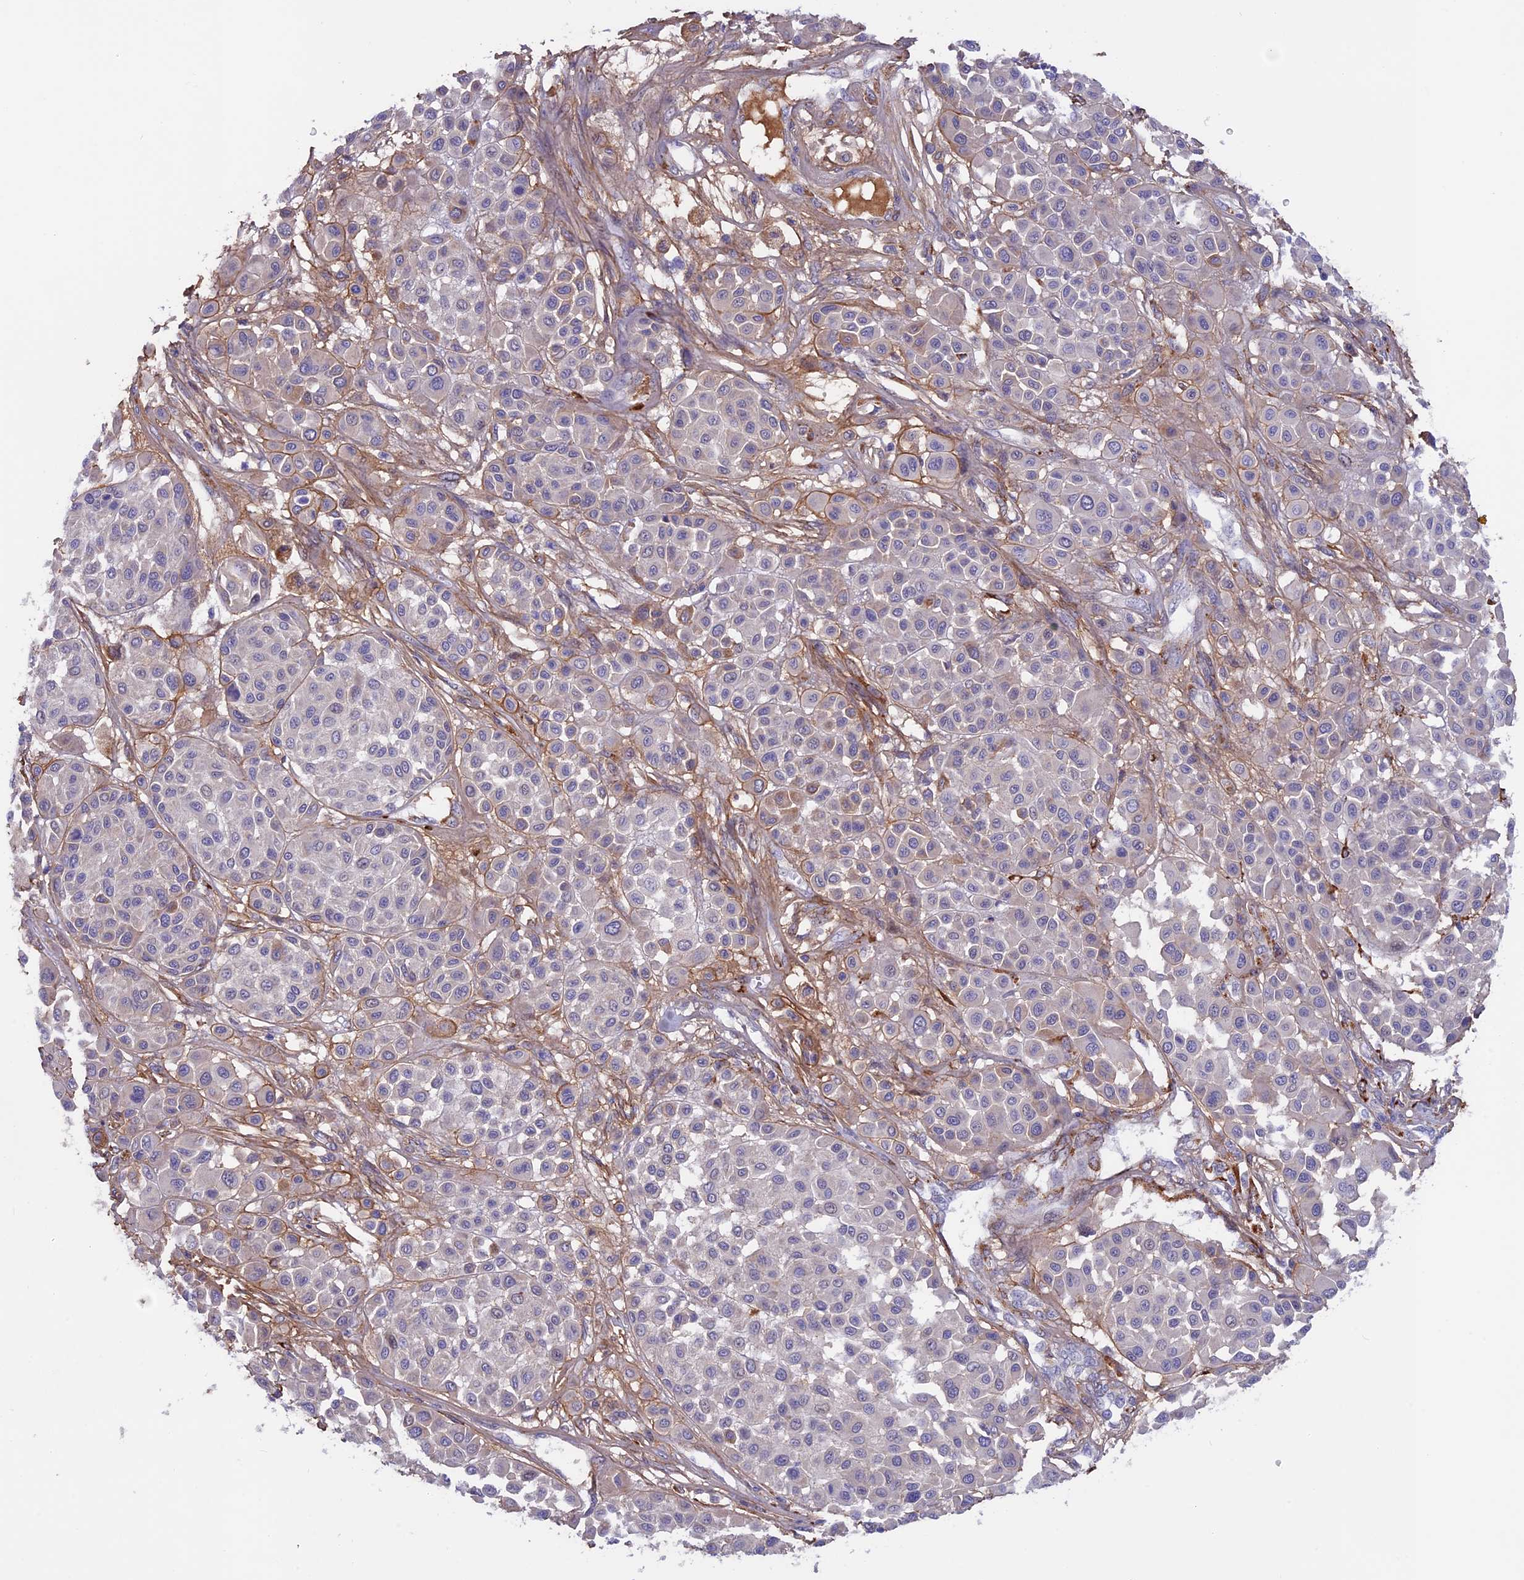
{"staining": {"intensity": "negative", "quantity": "none", "location": "none"}, "tissue": "melanoma", "cell_type": "Tumor cells", "image_type": "cancer", "snomed": [{"axis": "morphology", "description": "Malignant melanoma, Metastatic site"}, {"axis": "topography", "description": "Soft tissue"}], "caption": "This is an IHC image of human melanoma. There is no expression in tumor cells.", "gene": "COL4A3", "patient": {"sex": "male", "age": 41}}